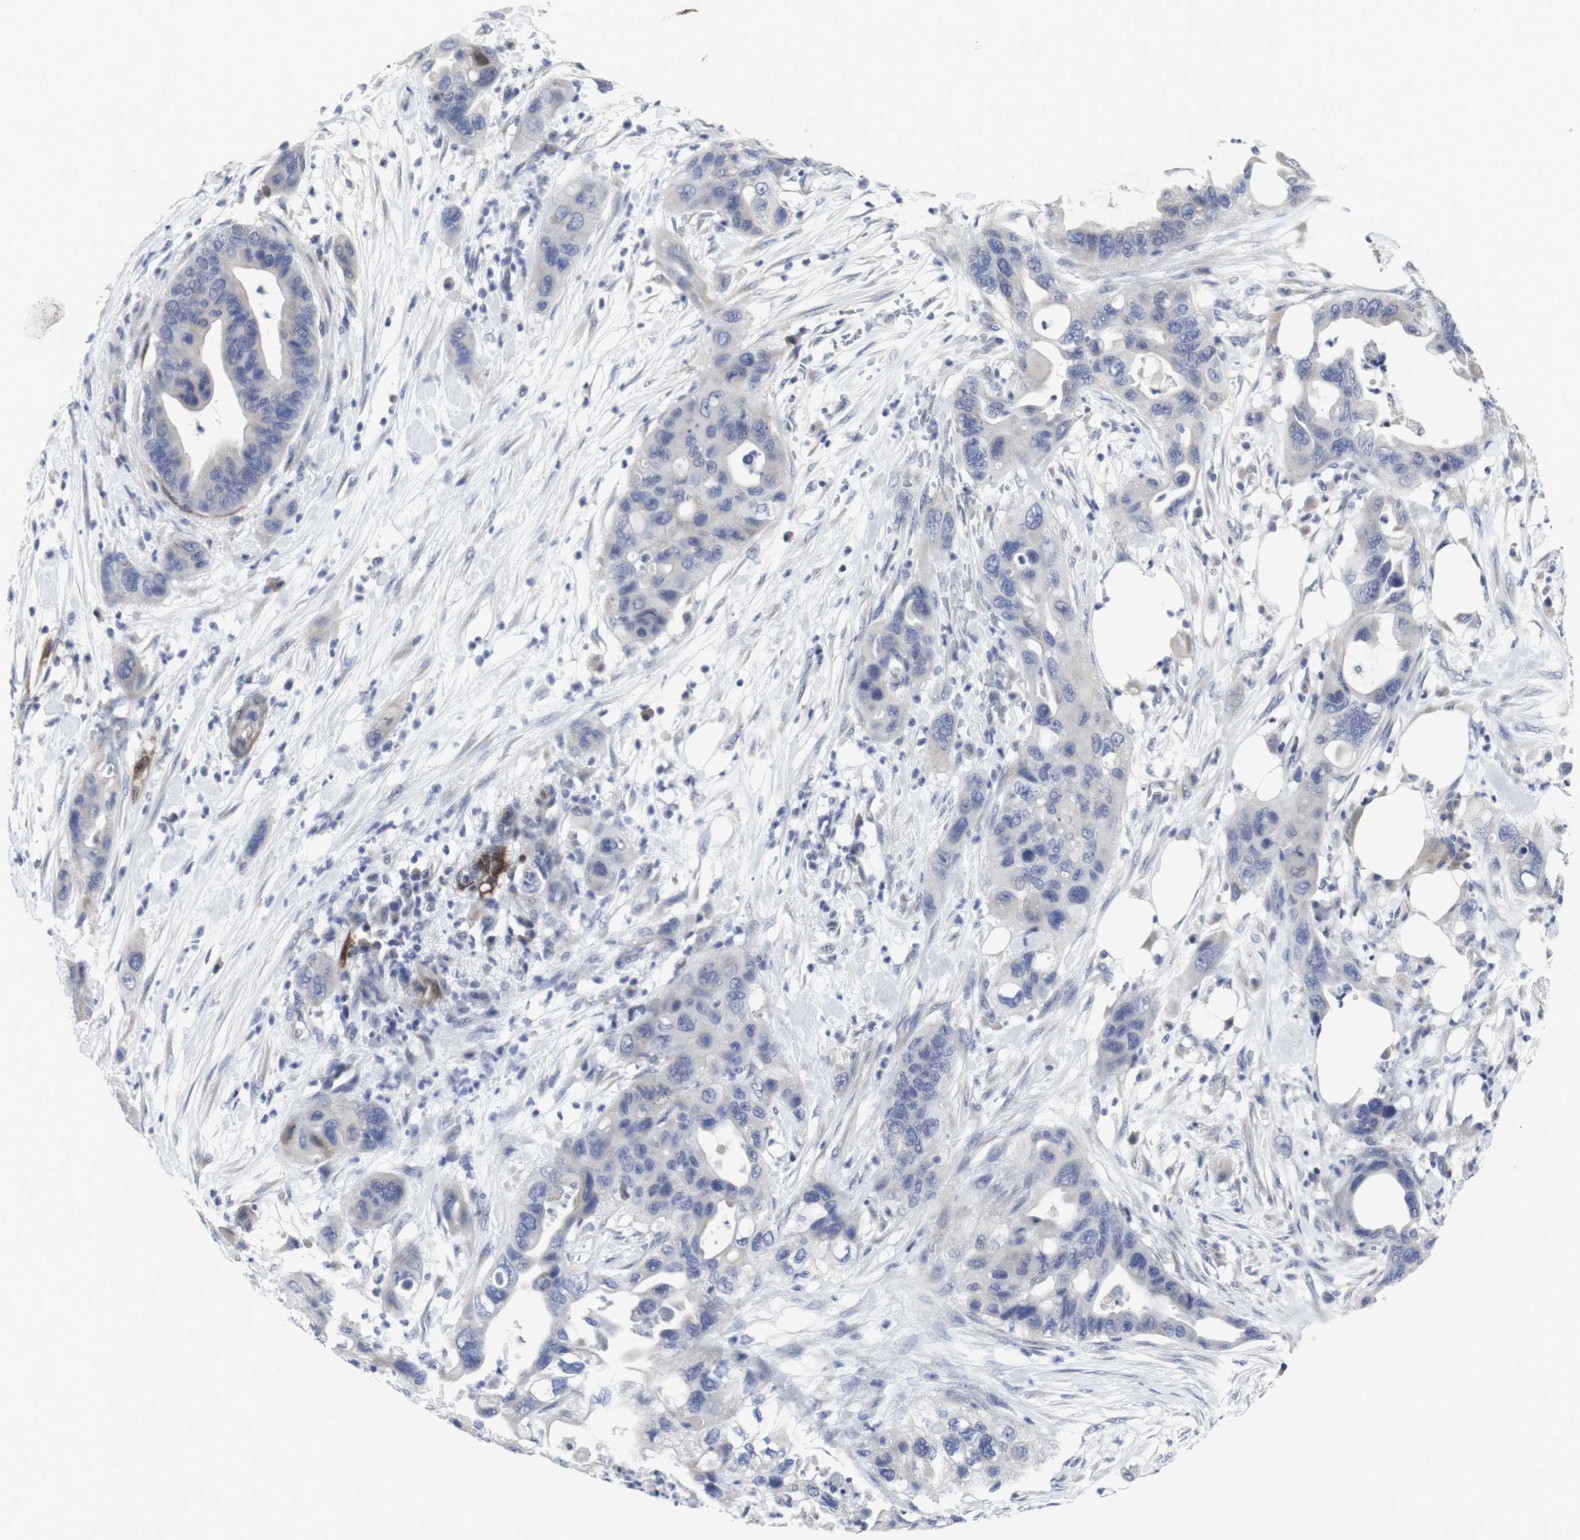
{"staining": {"intensity": "moderate", "quantity": "<25%", "location": "cytoplasmic/membranous"}, "tissue": "pancreatic cancer", "cell_type": "Tumor cells", "image_type": "cancer", "snomed": [{"axis": "morphology", "description": "Adenocarcinoma, NOS"}, {"axis": "topography", "description": "Pancreas"}], "caption": "Pancreatic cancer tissue displays moderate cytoplasmic/membranous positivity in about <25% of tumor cells (DAB (3,3'-diaminobenzidine) IHC with brightfield microscopy, high magnification).", "gene": "SNCG", "patient": {"sex": "female", "age": 71}}